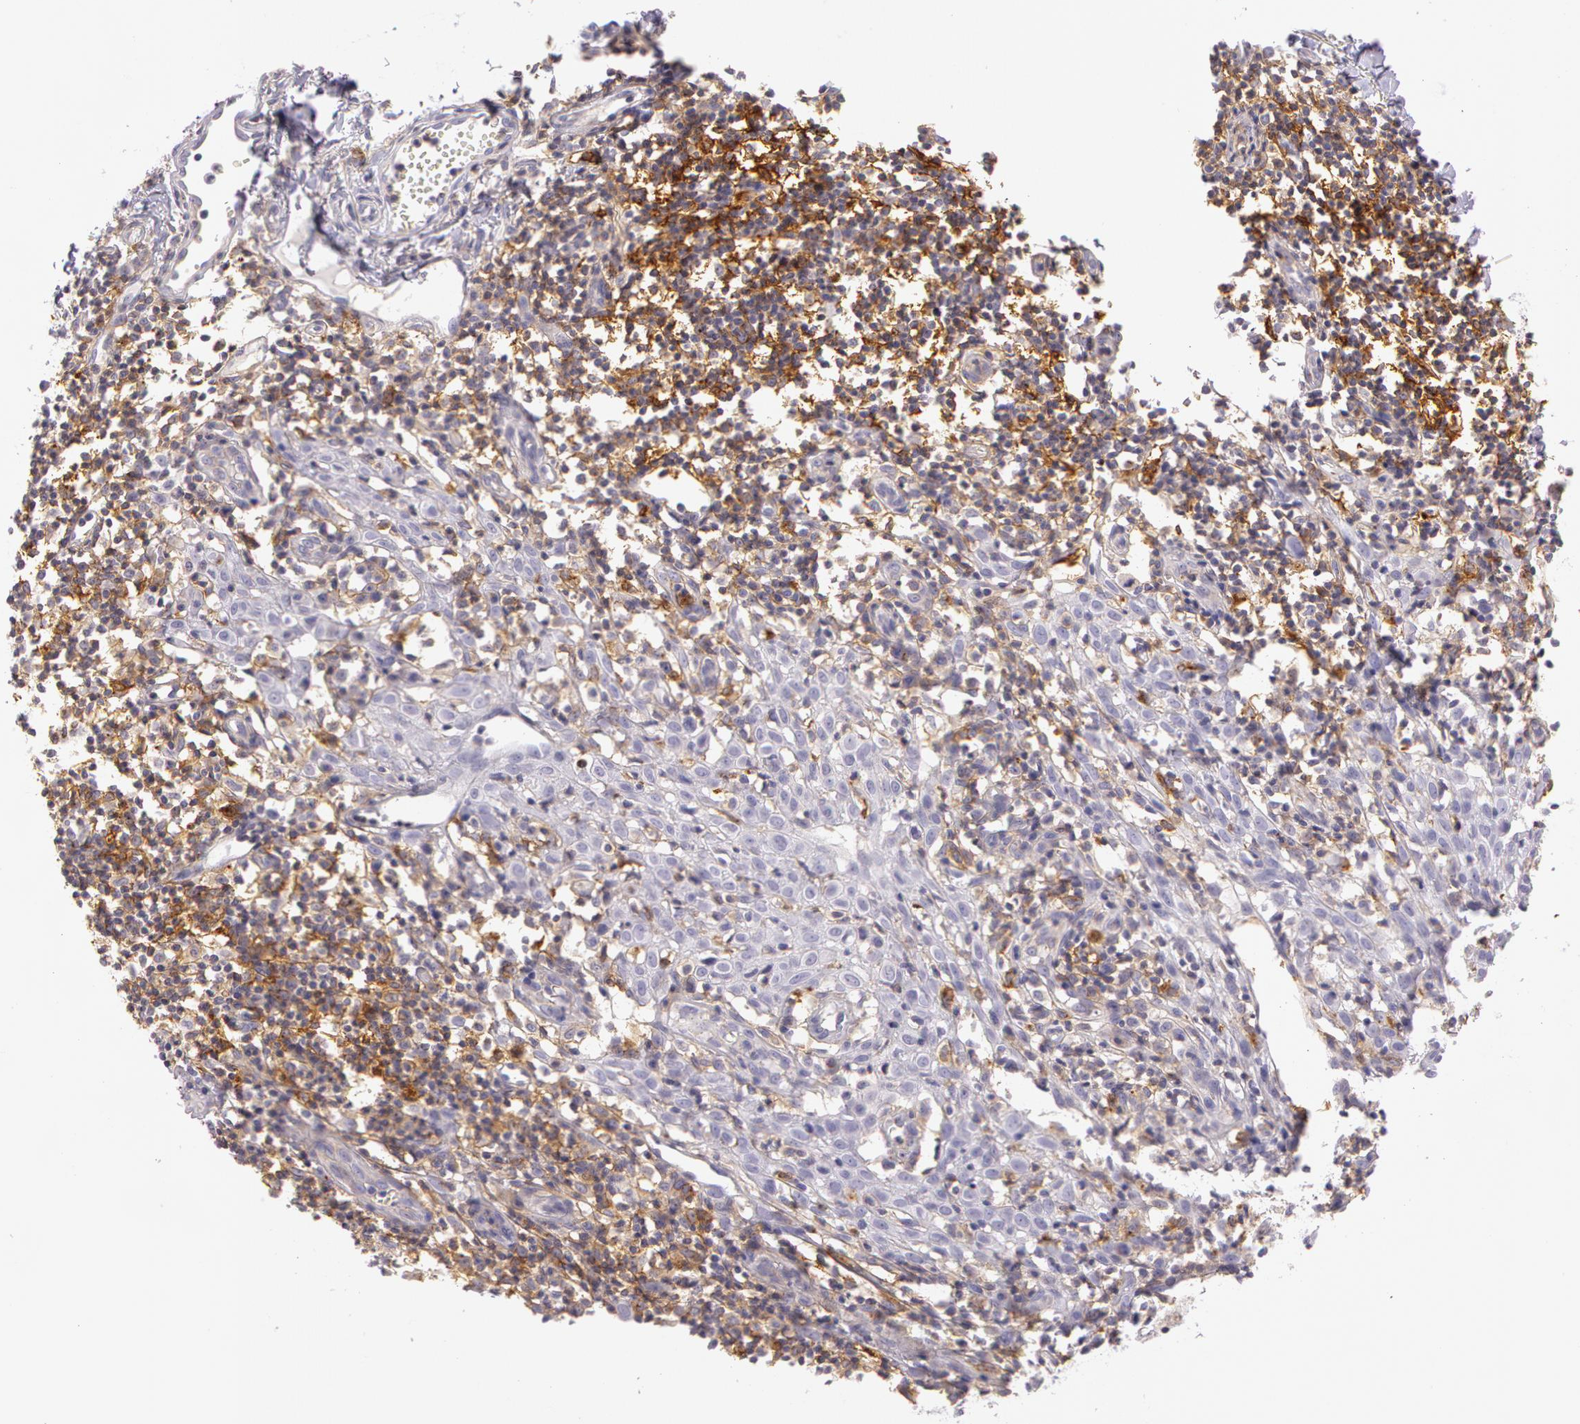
{"staining": {"intensity": "strong", "quantity": "25%-75%", "location": "cytoplasmic/membranous"}, "tissue": "melanoma", "cell_type": "Tumor cells", "image_type": "cancer", "snomed": [{"axis": "morphology", "description": "Malignant melanoma, NOS"}, {"axis": "topography", "description": "Skin"}], "caption": "Protein staining displays strong cytoplasmic/membranous positivity in approximately 25%-75% of tumor cells in malignant melanoma. Using DAB (3,3'-diaminobenzidine) (brown) and hematoxylin (blue) stains, captured at high magnification using brightfield microscopy.", "gene": "LY75", "patient": {"sex": "female", "age": 52}}